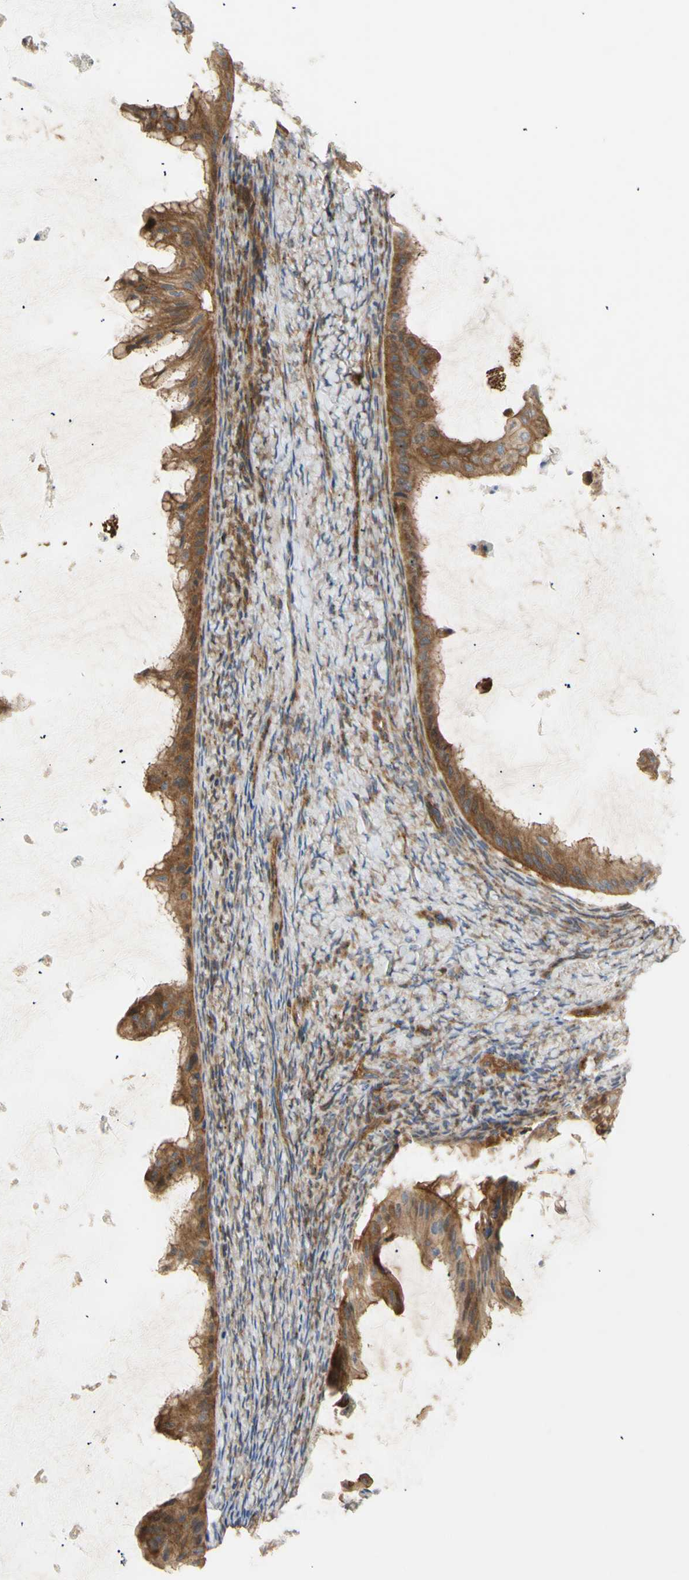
{"staining": {"intensity": "strong", "quantity": ">75%", "location": "cytoplasmic/membranous"}, "tissue": "ovarian cancer", "cell_type": "Tumor cells", "image_type": "cancer", "snomed": [{"axis": "morphology", "description": "Cystadenocarcinoma, mucinous, NOS"}, {"axis": "topography", "description": "Ovary"}], "caption": "Immunohistochemical staining of human mucinous cystadenocarcinoma (ovarian) reveals strong cytoplasmic/membranous protein expression in about >75% of tumor cells. Ihc stains the protein in brown and the nuclei are stained blue.", "gene": "TUBG2", "patient": {"sex": "female", "age": 61}}